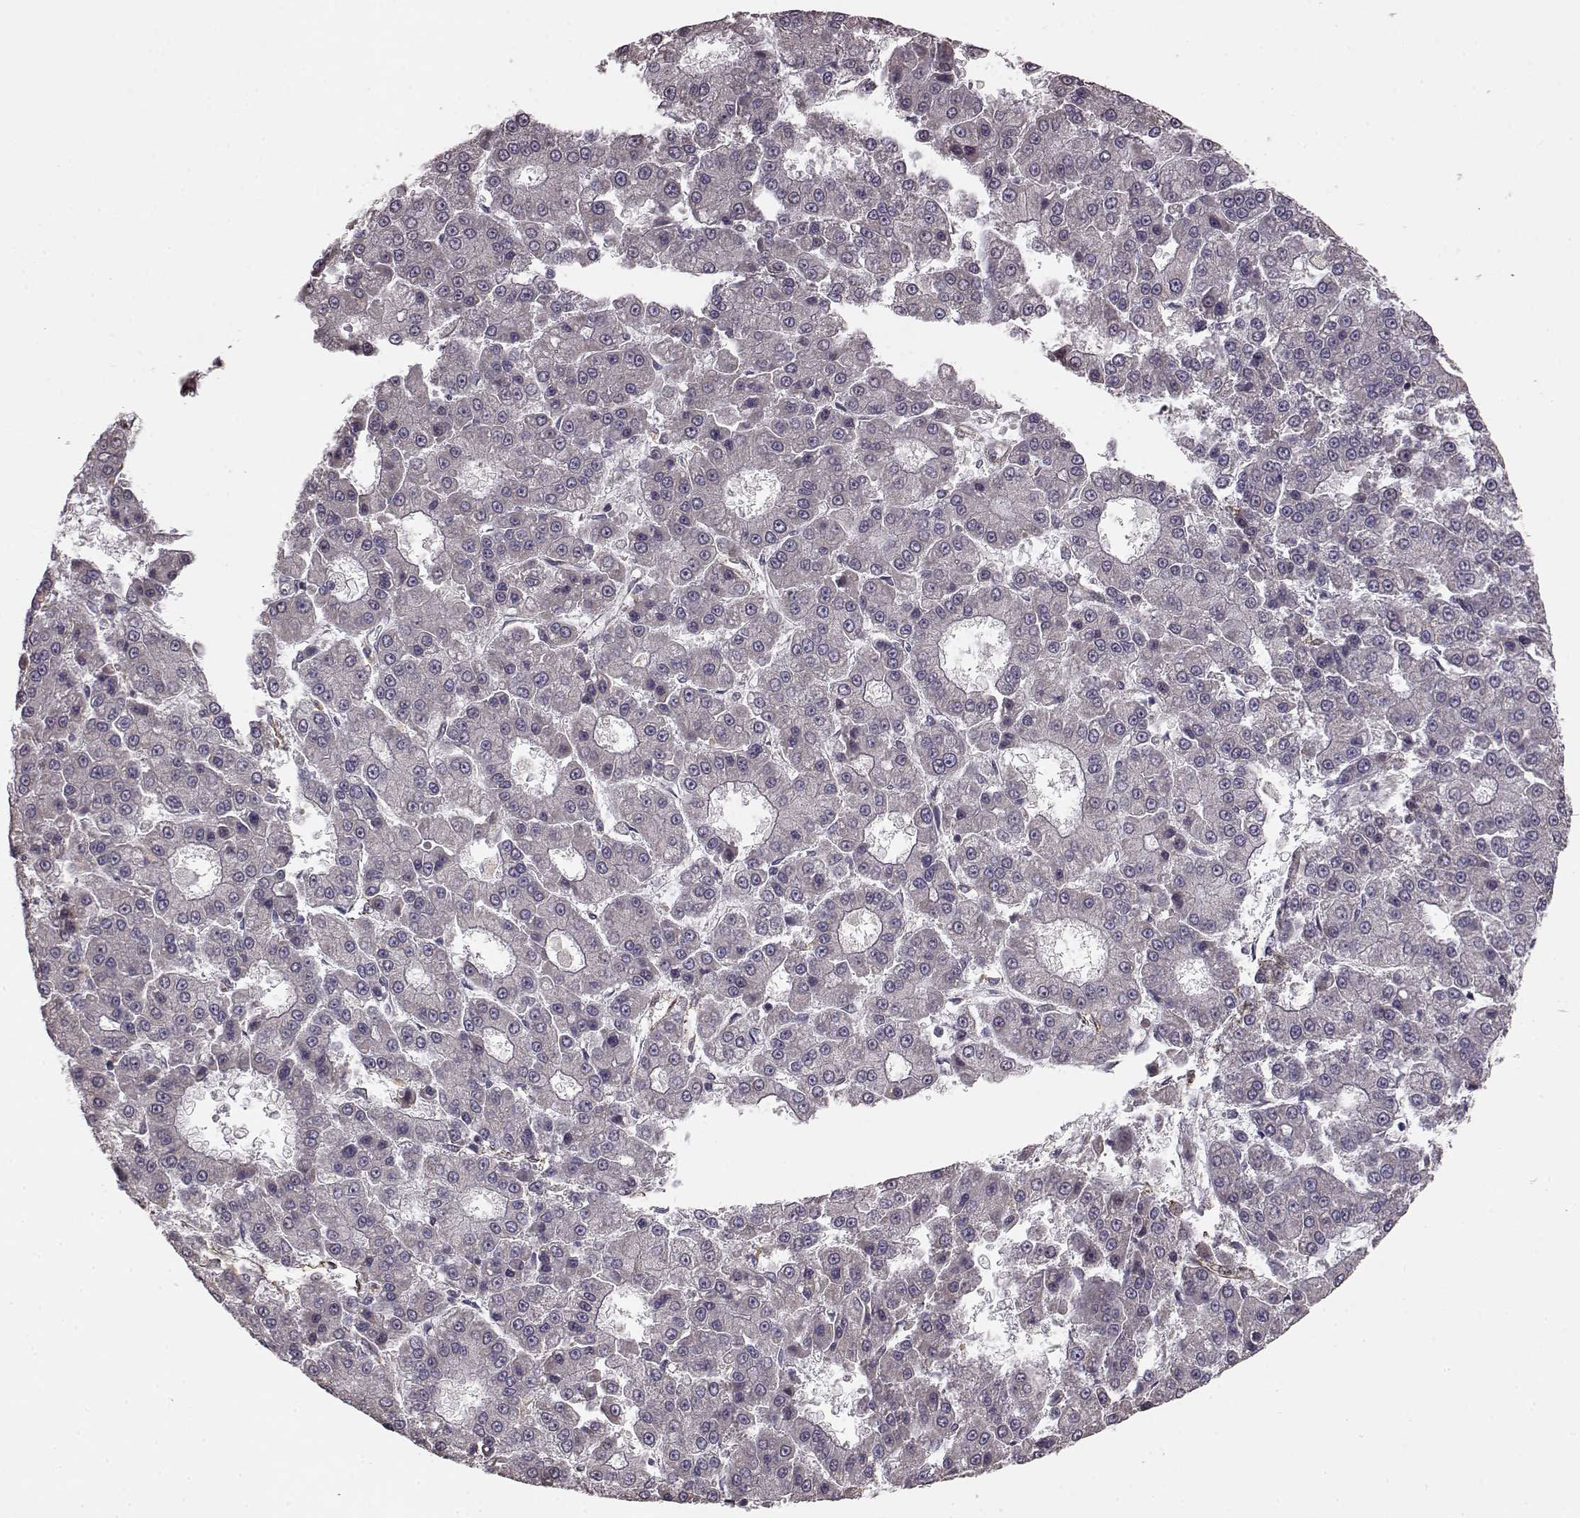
{"staining": {"intensity": "negative", "quantity": "none", "location": "none"}, "tissue": "liver cancer", "cell_type": "Tumor cells", "image_type": "cancer", "snomed": [{"axis": "morphology", "description": "Carcinoma, Hepatocellular, NOS"}, {"axis": "topography", "description": "Liver"}], "caption": "This is an immunohistochemistry photomicrograph of human hepatocellular carcinoma (liver). There is no staining in tumor cells.", "gene": "BACH2", "patient": {"sex": "male", "age": 70}}